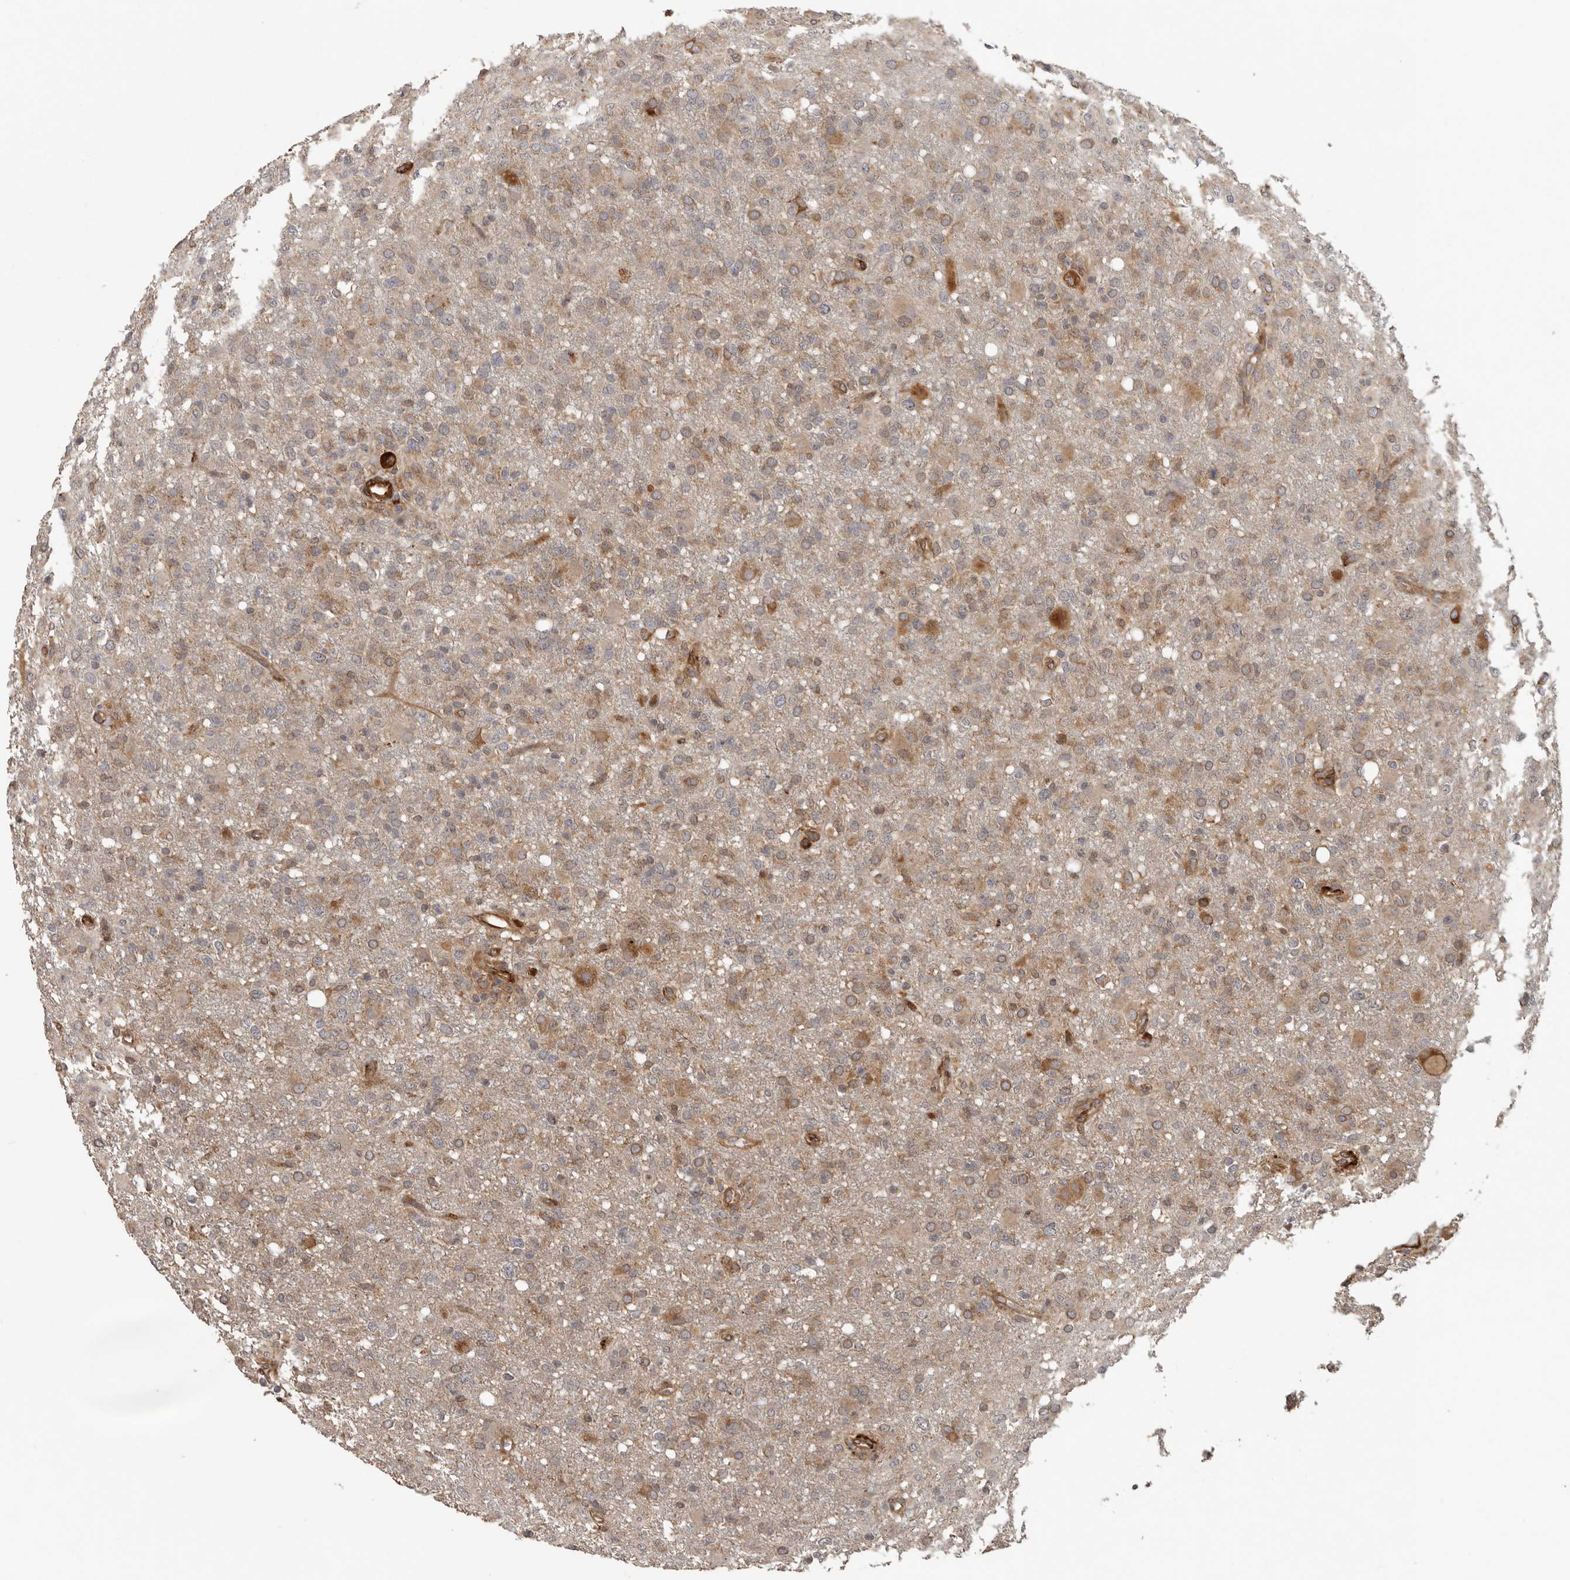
{"staining": {"intensity": "moderate", "quantity": ">75%", "location": "cytoplasmic/membranous"}, "tissue": "glioma", "cell_type": "Tumor cells", "image_type": "cancer", "snomed": [{"axis": "morphology", "description": "Glioma, malignant, High grade"}, {"axis": "topography", "description": "Brain"}], "caption": "Immunohistochemistry image of neoplastic tissue: human glioma stained using immunohistochemistry exhibits medium levels of moderate protein expression localized specifically in the cytoplasmic/membranous of tumor cells, appearing as a cytoplasmic/membranous brown color.", "gene": "CEP350", "patient": {"sex": "female", "age": 57}}